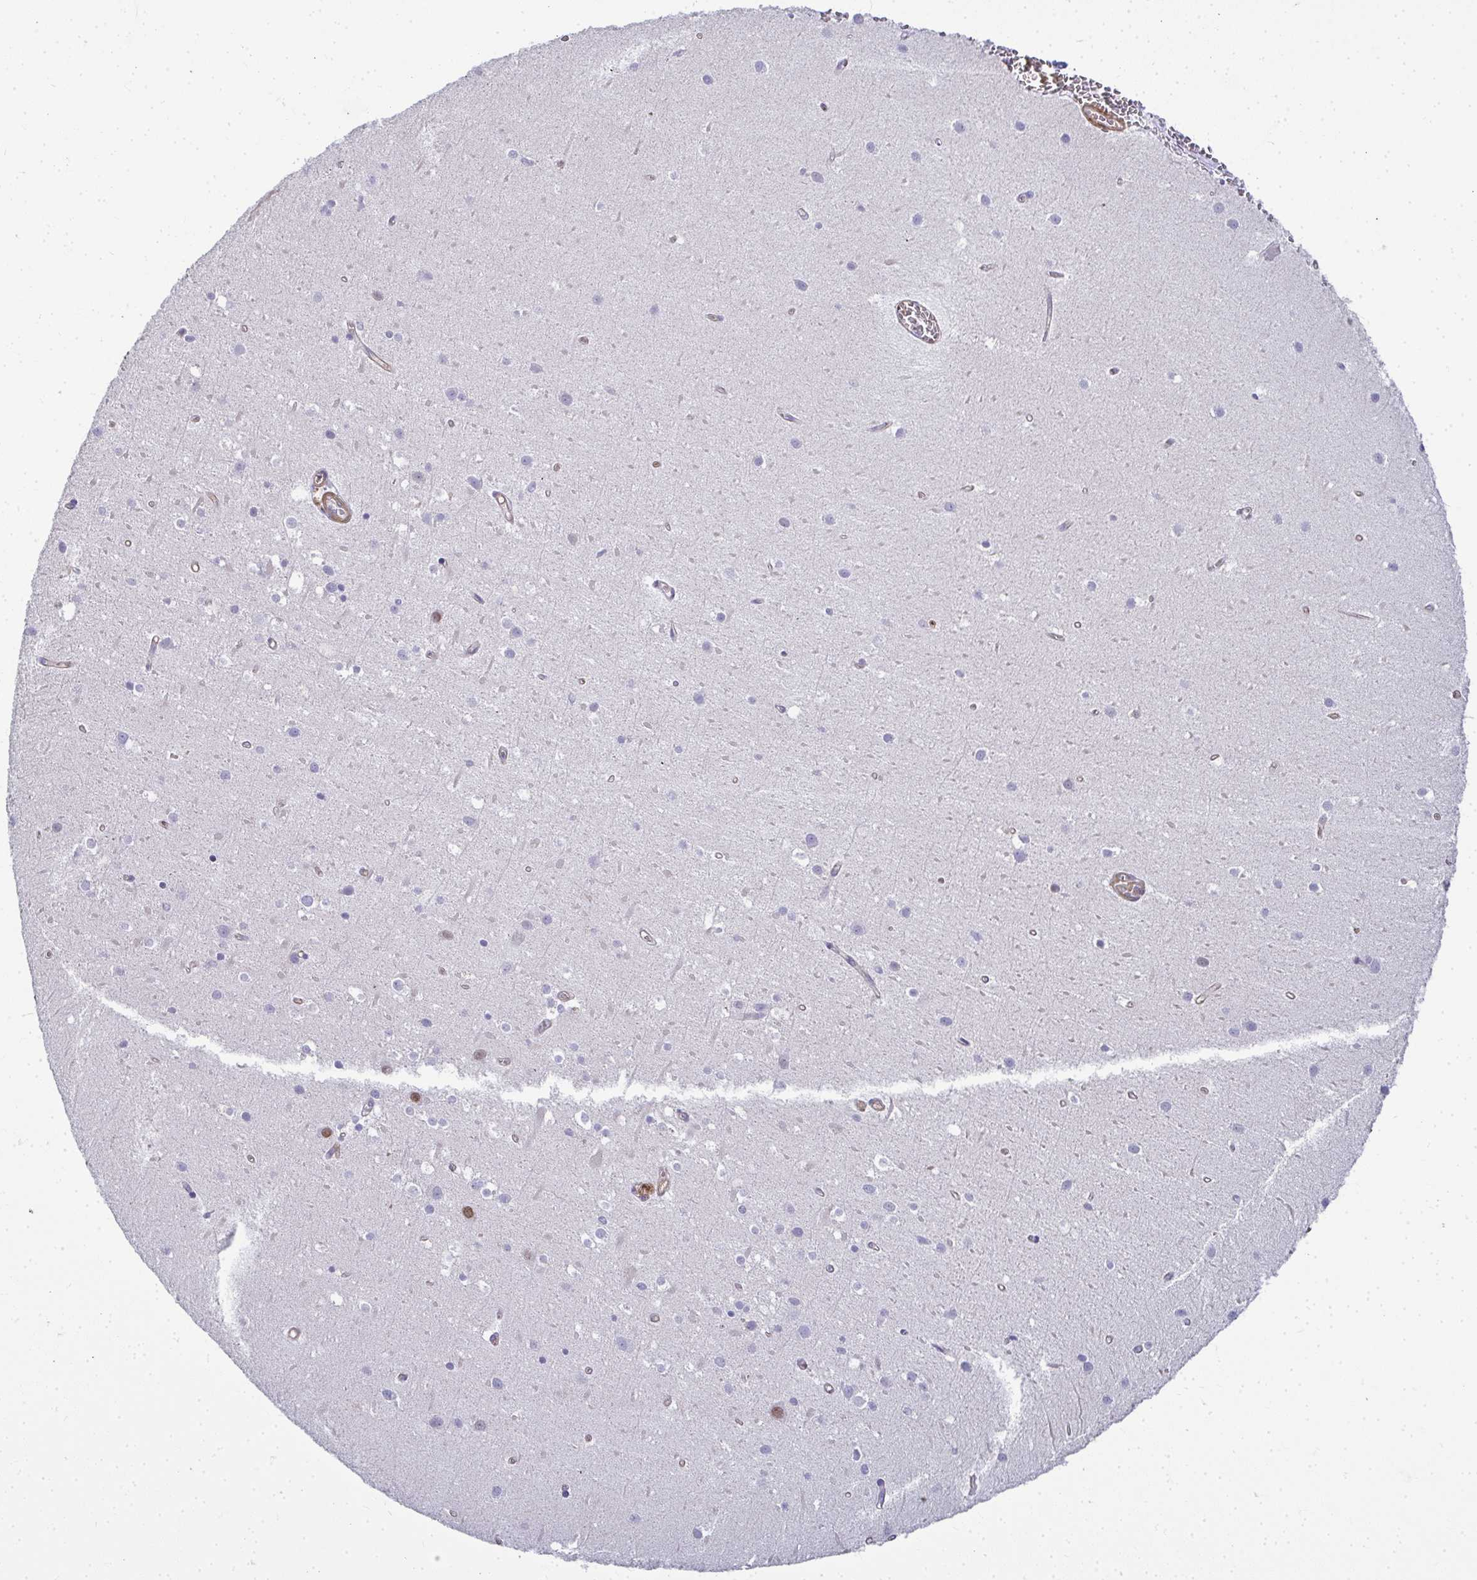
{"staining": {"intensity": "negative", "quantity": "none", "location": "none"}, "tissue": "cerebellum", "cell_type": "Cells in granular layer", "image_type": "normal", "snomed": [{"axis": "morphology", "description": "Normal tissue, NOS"}, {"axis": "topography", "description": "Cerebellum"}], "caption": "Cerebellum stained for a protein using IHC demonstrates no expression cells in granular layer.", "gene": "MYL1", "patient": {"sex": "male", "age": 54}}